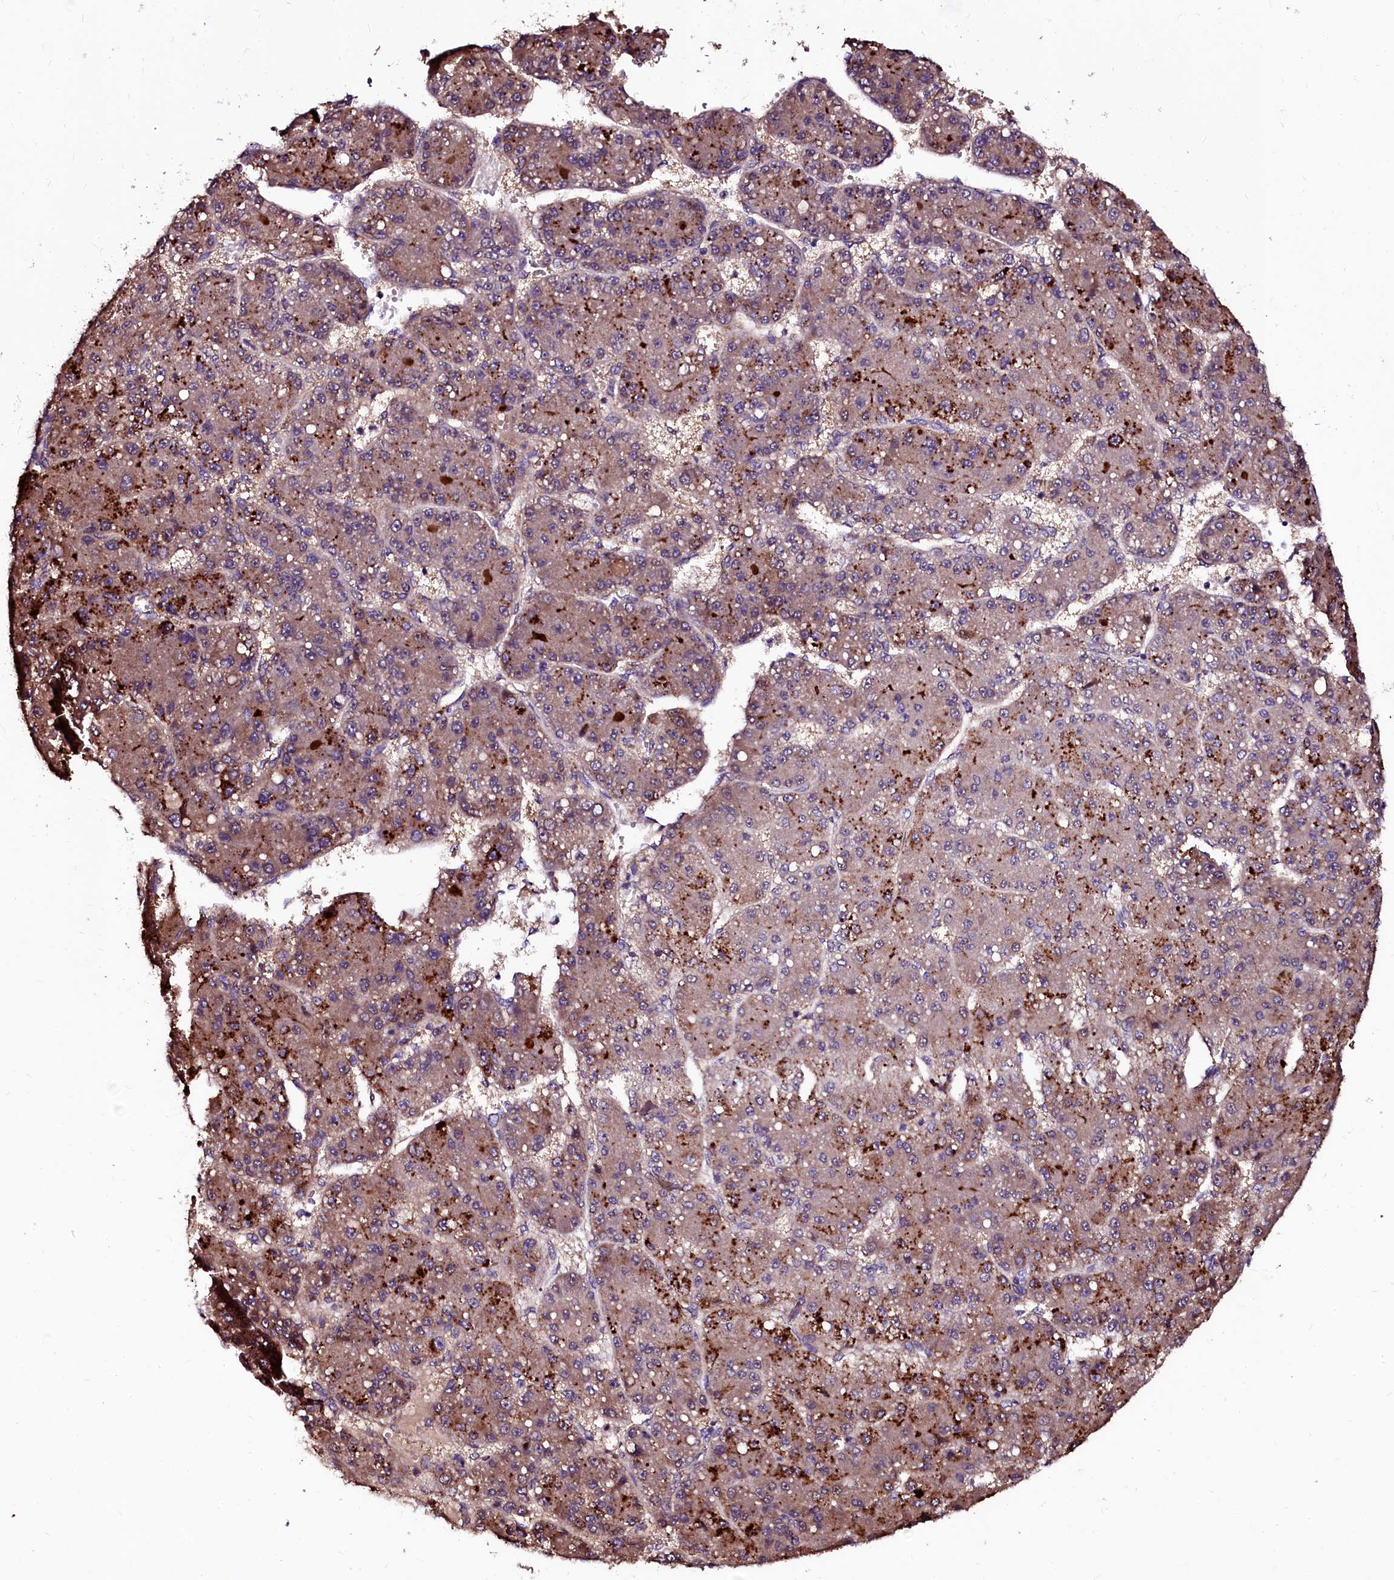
{"staining": {"intensity": "moderate", "quantity": ">75%", "location": "cytoplasmic/membranous"}, "tissue": "liver cancer", "cell_type": "Tumor cells", "image_type": "cancer", "snomed": [{"axis": "morphology", "description": "Carcinoma, Hepatocellular, NOS"}, {"axis": "topography", "description": "Liver"}], "caption": "Liver cancer (hepatocellular carcinoma) tissue reveals moderate cytoplasmic/membranous expression in about >75% of tumor cells", "gene": "N4BP1", "patient": {"sex": "male", "age": 67}}